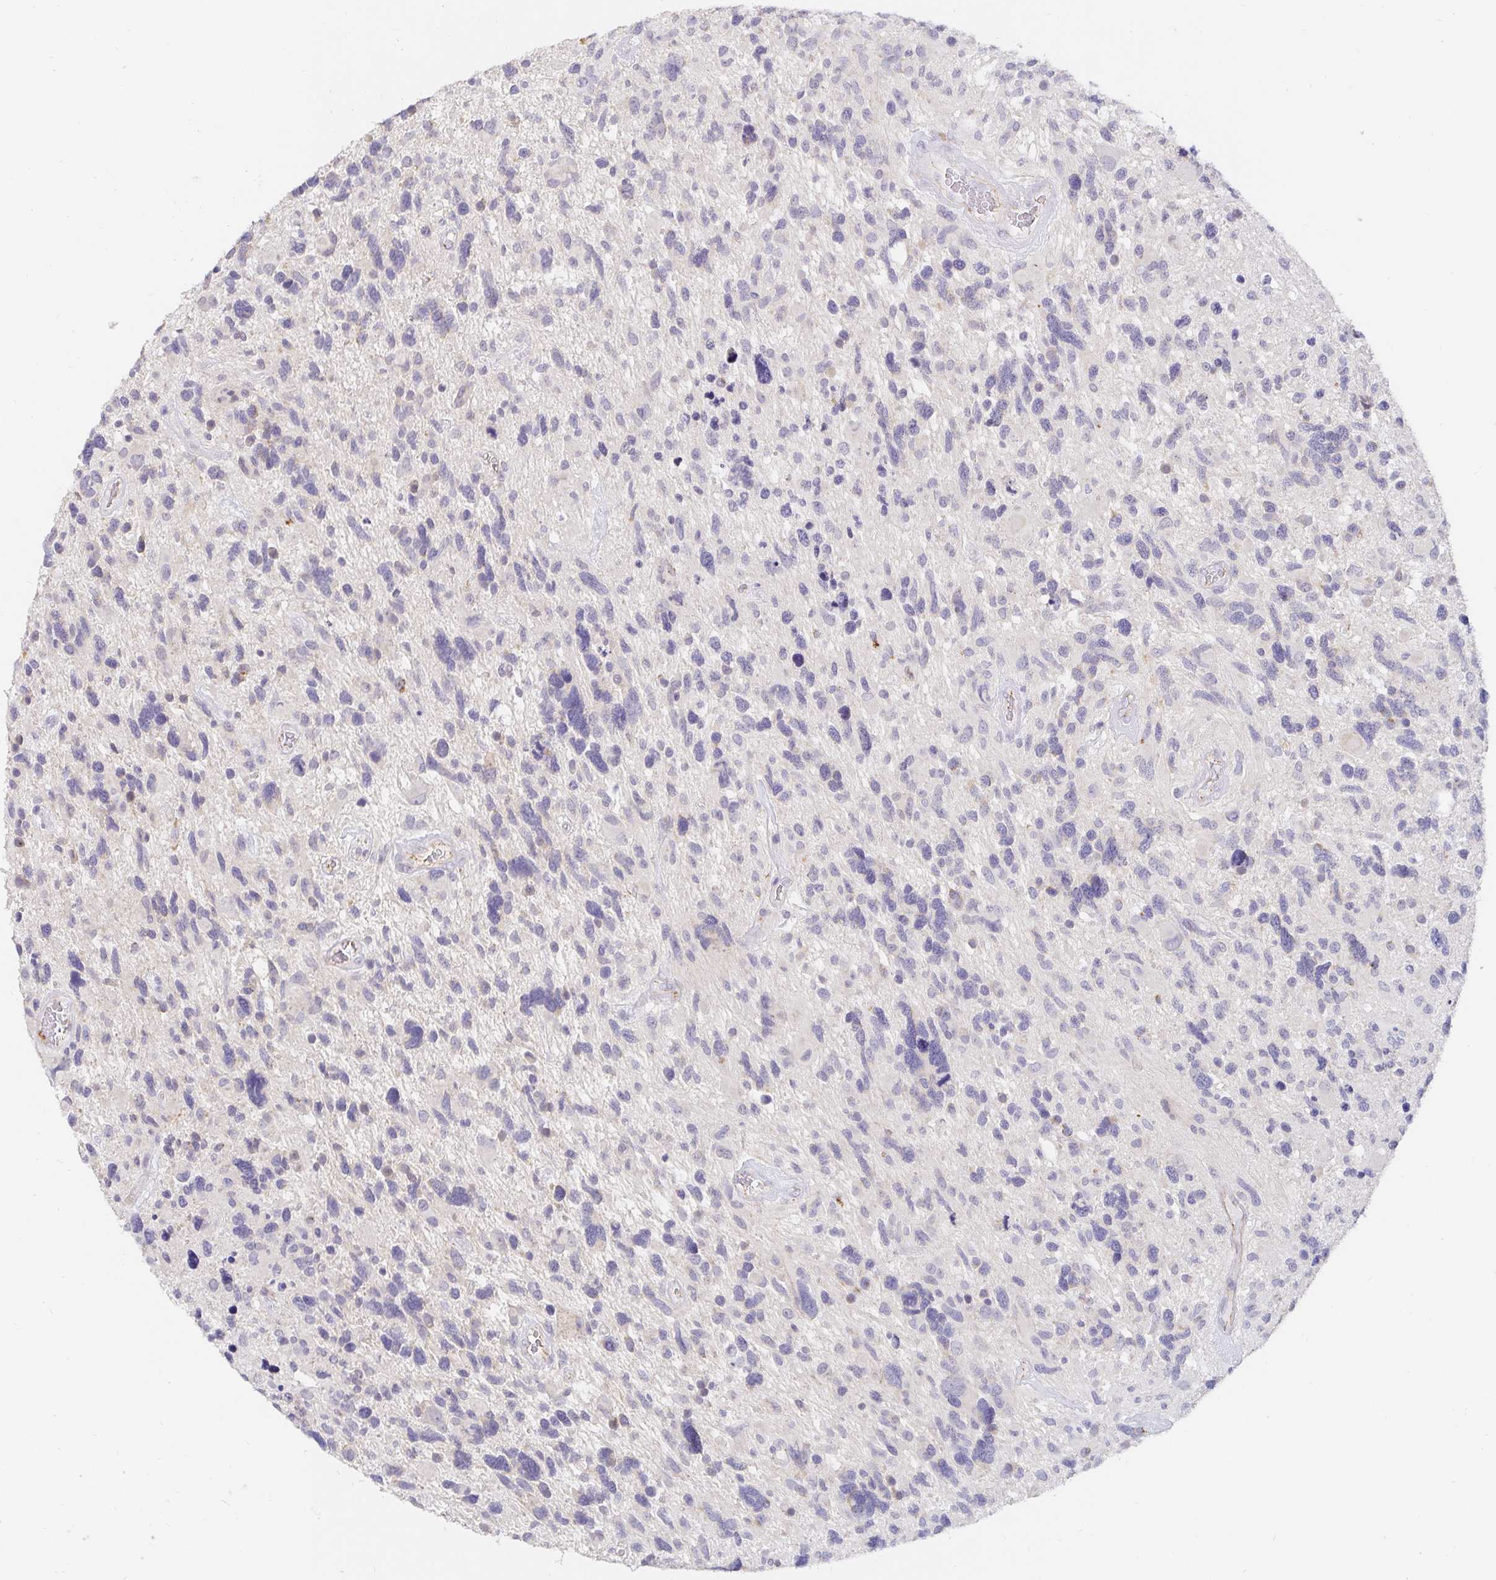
{"staining": {"intensity": "negative", "quantity": "none", "location": "none"}, "tissue": "glioma", "cell_type": "Tumor cells", "image_type": "cancer", "snomed": [{"axis": "morphology", "description": "Glioma, malignant, High grade"}, {"axis": "topography", "description": "Brain"}], "caption": "There is no significant positivity in tumor cells of malignant glioma (high-grade).", "gene": "PDX1", "patient": {"sex": "male", "age": 49}}